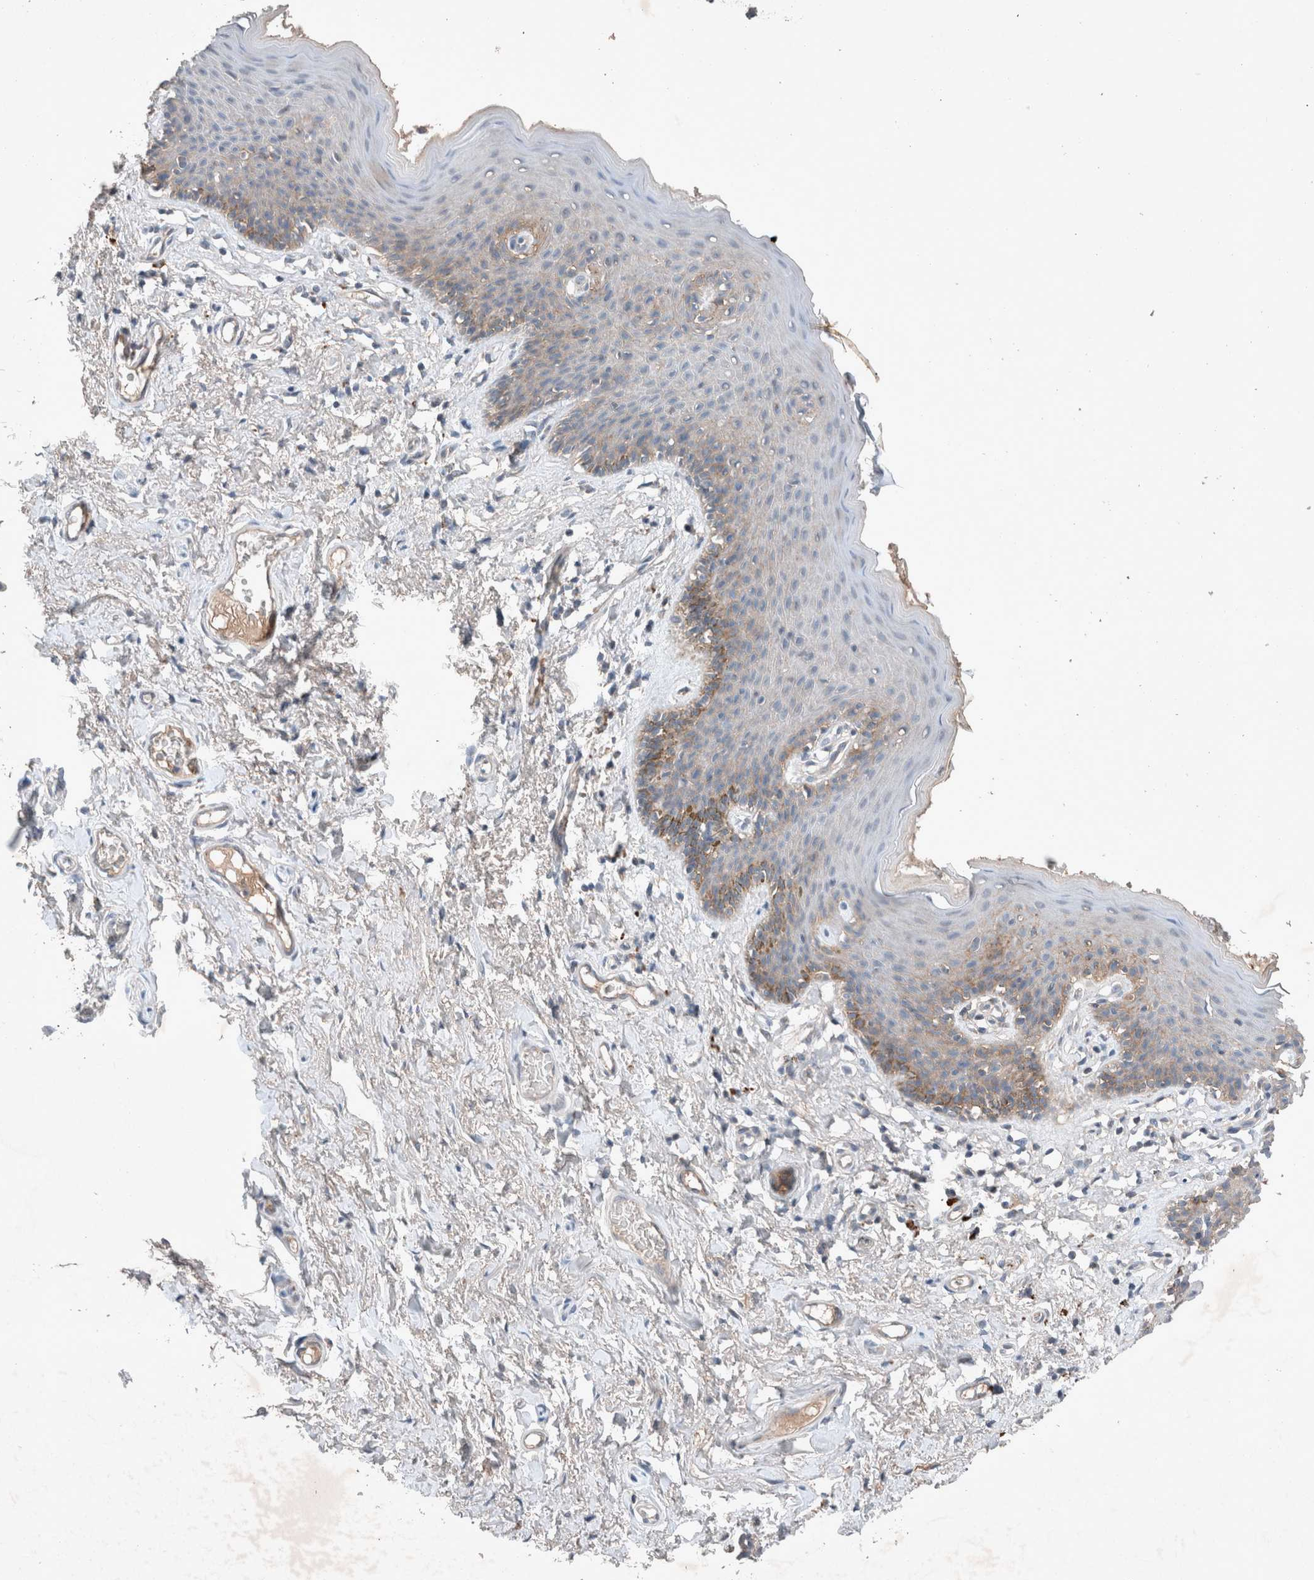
{"staining": {"intensity": "moderate", "quantity": "<25%", "location": "cytoplasmic/membranous"}, "tissue": "skin", "cell_type": "Epidermal cells", "image_type": "normal", "snomed": [{"axis": "morphology", "description": "Normal tissue, NOS"}, {"axis": "topography", "description": "Vulva"}], "caption": "The micrograph demonstrates immunohistochemical staining of normal skin. There is moderate cytoplasmic/membranous expression is seen in about <25% of epidermal cells. (IHC, brightfield microscopy, high magnification).", "gene": "UGCG", "patient": {"sex": "female", "age": 66}}